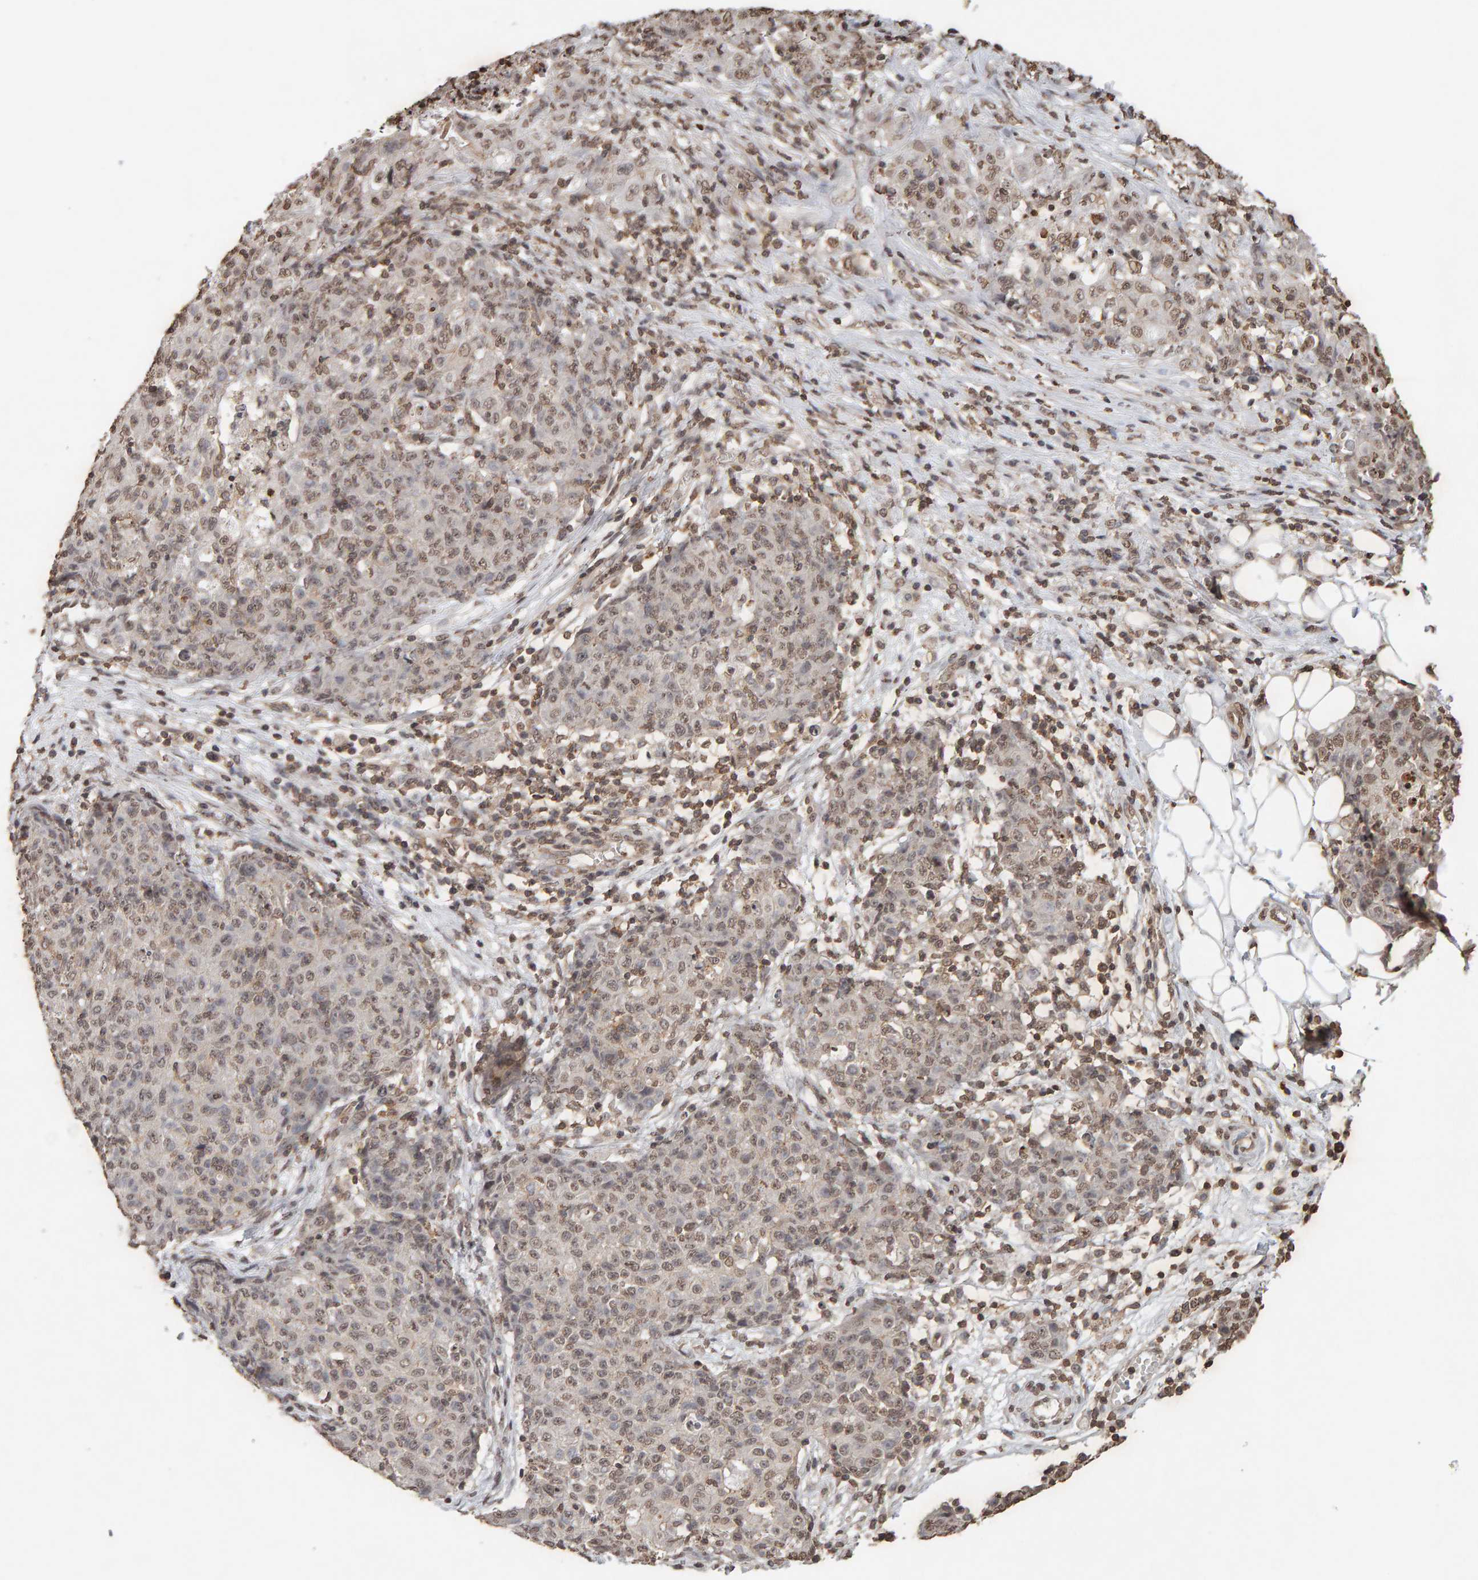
{"staining": {"intensity": "weak", "quantity": ">75%", "location": "nuclear"}, "tissue": "ovarian cancer", "cell_type": "Tumor cells", "image_type": "cancer", "snomed": [{"axis": "morphology", "description": "Carcinoma, endometroid"}, {"axis": "topography", "description": "Ovary"}], "caption": "IHC (DAB (3,3'-diaminobenzidine)) staining of human ovarian cancer reveals weak nuclear protein expression in about >75% of tumor cells. (DAB (3,3'-diaminobenzidine) = brown stain, brightfield microscopy at high magnification).", "gene": "DNAJB5", "patient": {"sex": "female", "age": 42}}